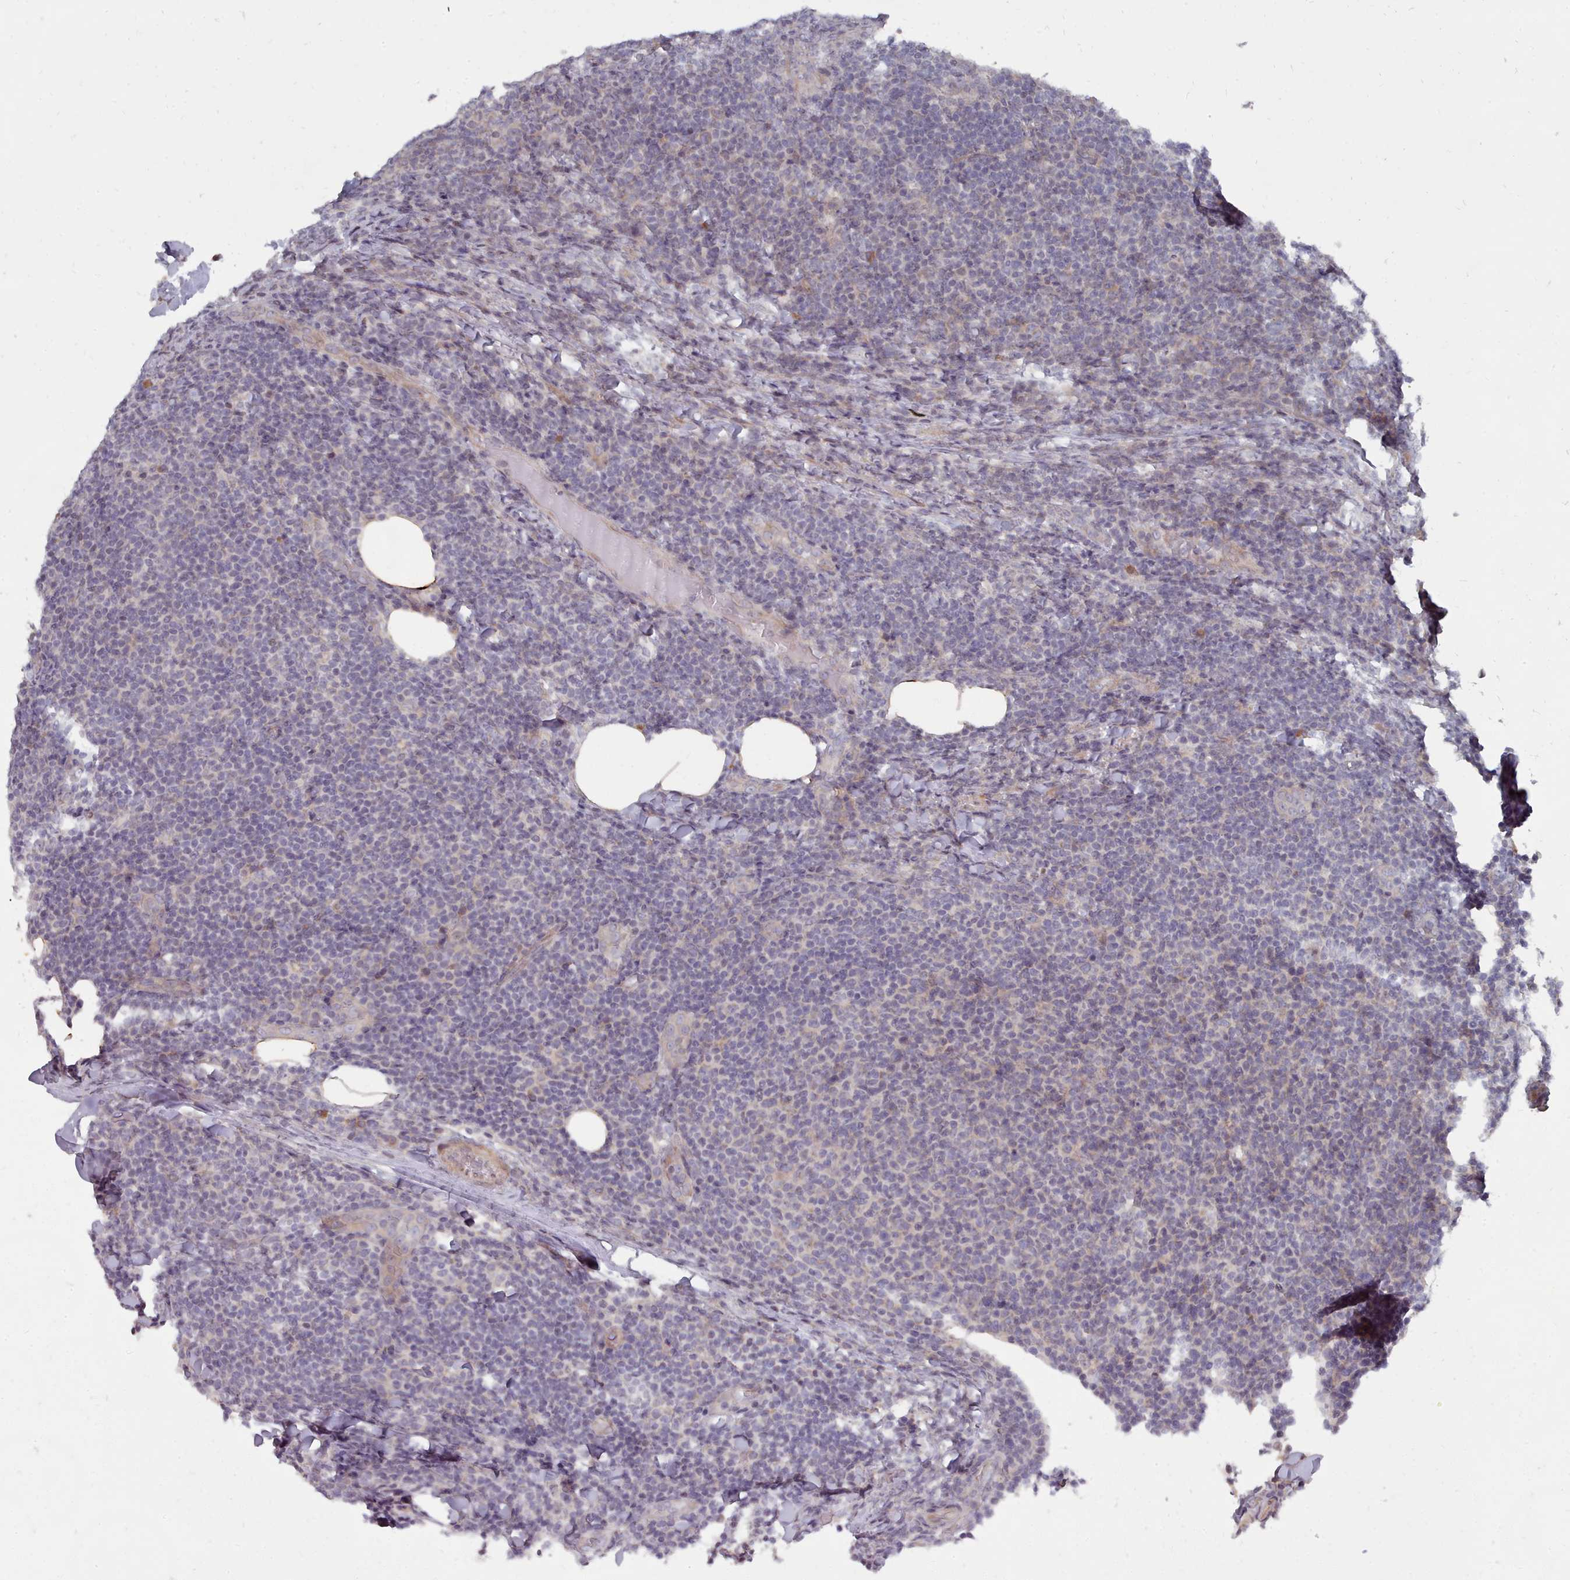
{"staining": {"intensity": "negative", "quantity": "none", "location": "none"}, "tissue": "lymphoma", "cell_type": "Tumor cells", "image_type": "cancer", "snomed": [{"axis": "morphology", "description": "Malignant lymphoma, non-Hodgkin's type, Low grade"}, {"axis": "topography", "description": "Lymph node"}], "caption": "Tumor cells are negative for brown protein staining in lymphoma.", "gene": "ACKR3", "patient": {"sex": "male", "age": 66}}